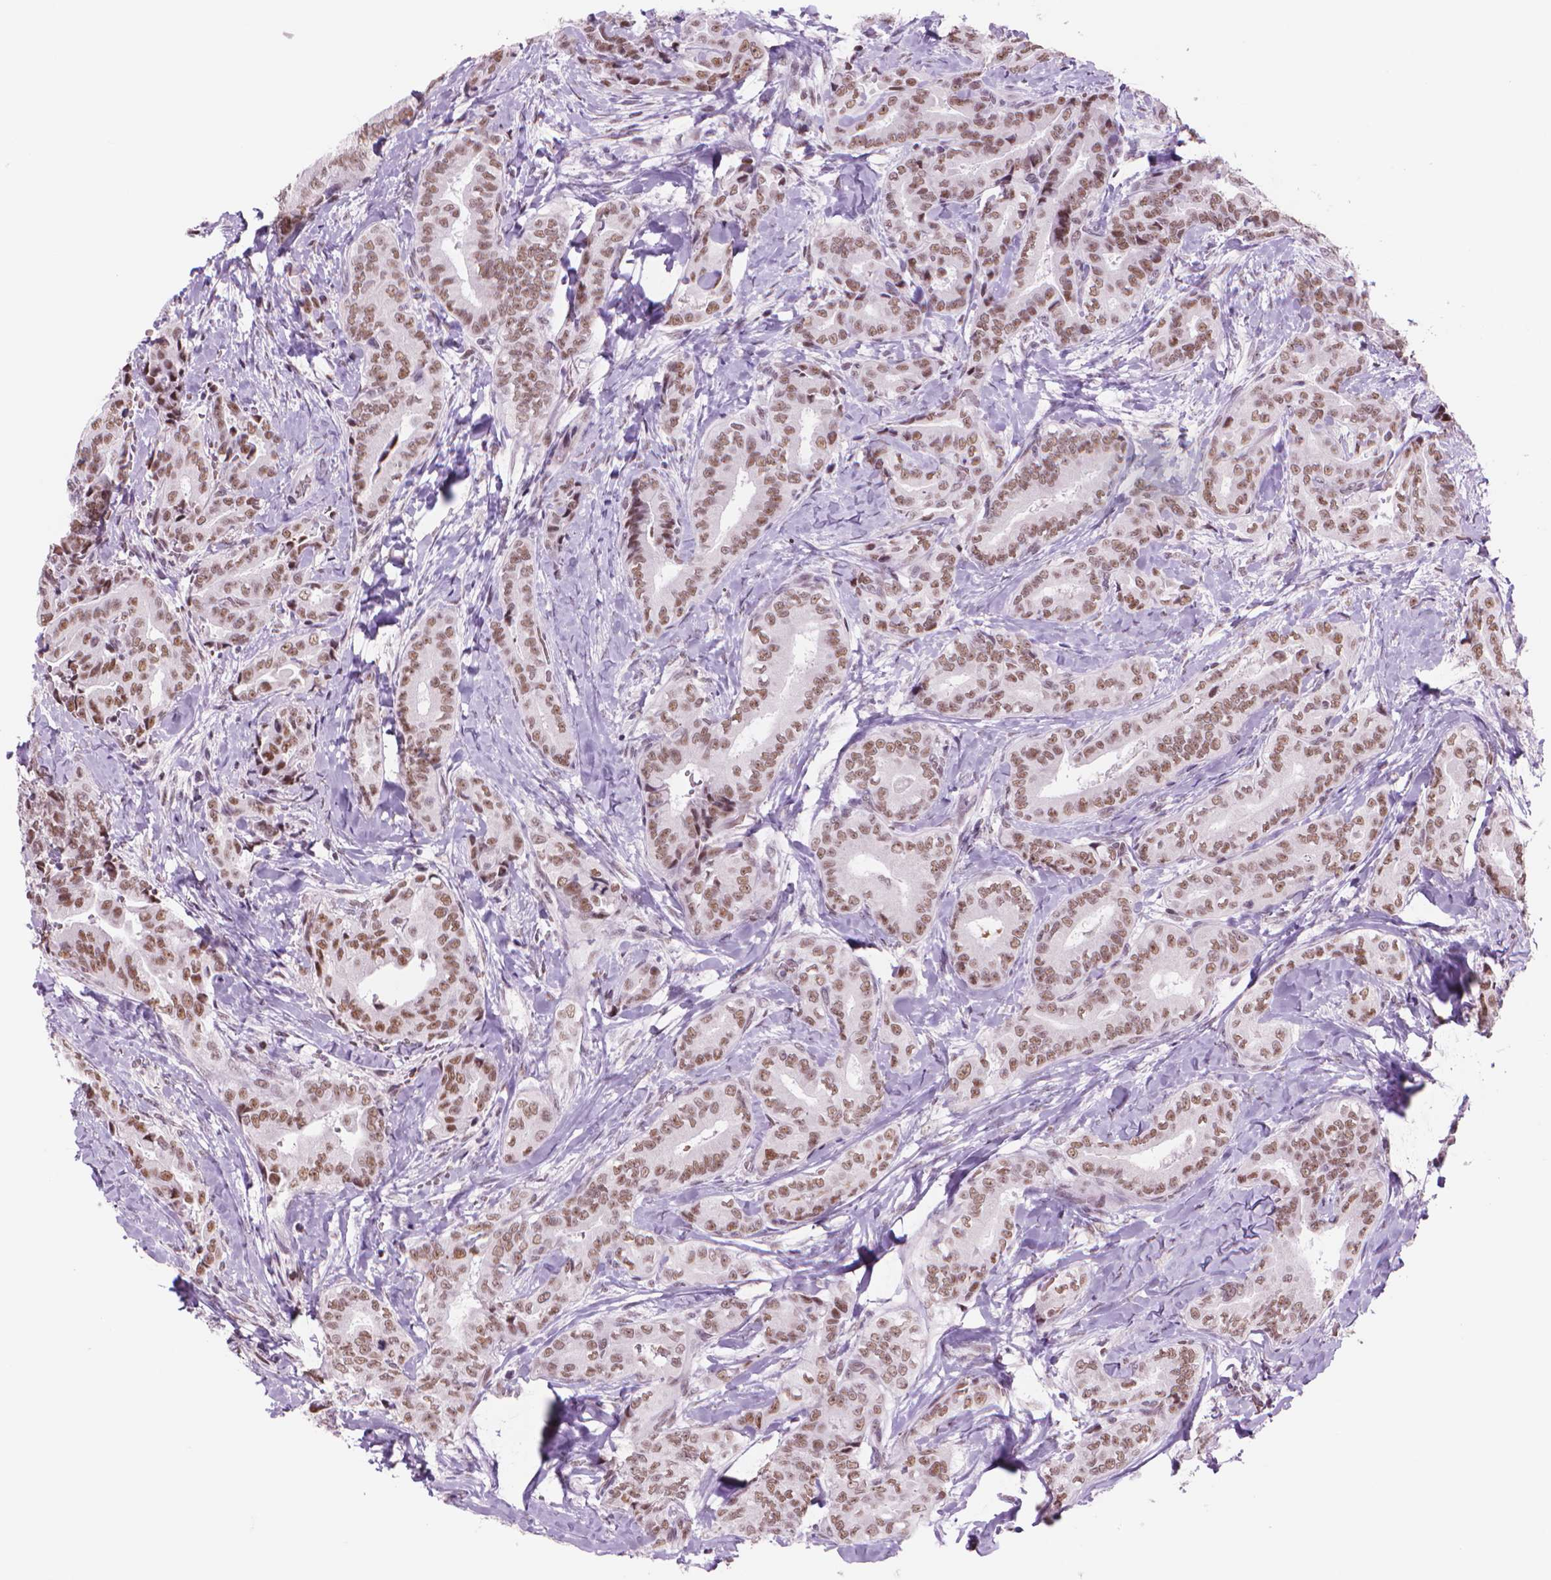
{"staining": {"intensity": "moderate", "quantity": ">75%", "location": "nuclear"}, "tissue": "thyroid cancer", "cell_type": "Tumor cells", "image_type": "cancer", "snomed": [{"axis": "morphology", "description": "Papillary adenocarcinoma, NOS"}, {"axis": "topography", "description": "Thyroid gland"}], "caption": "This is an image of IHC staining of thyroid papillary adenocarcinoma, which shows moderate expression in the nuclear of tumor cells.", "gene": "POLR3D", "patient": {"sex": "male", "age": 61}}